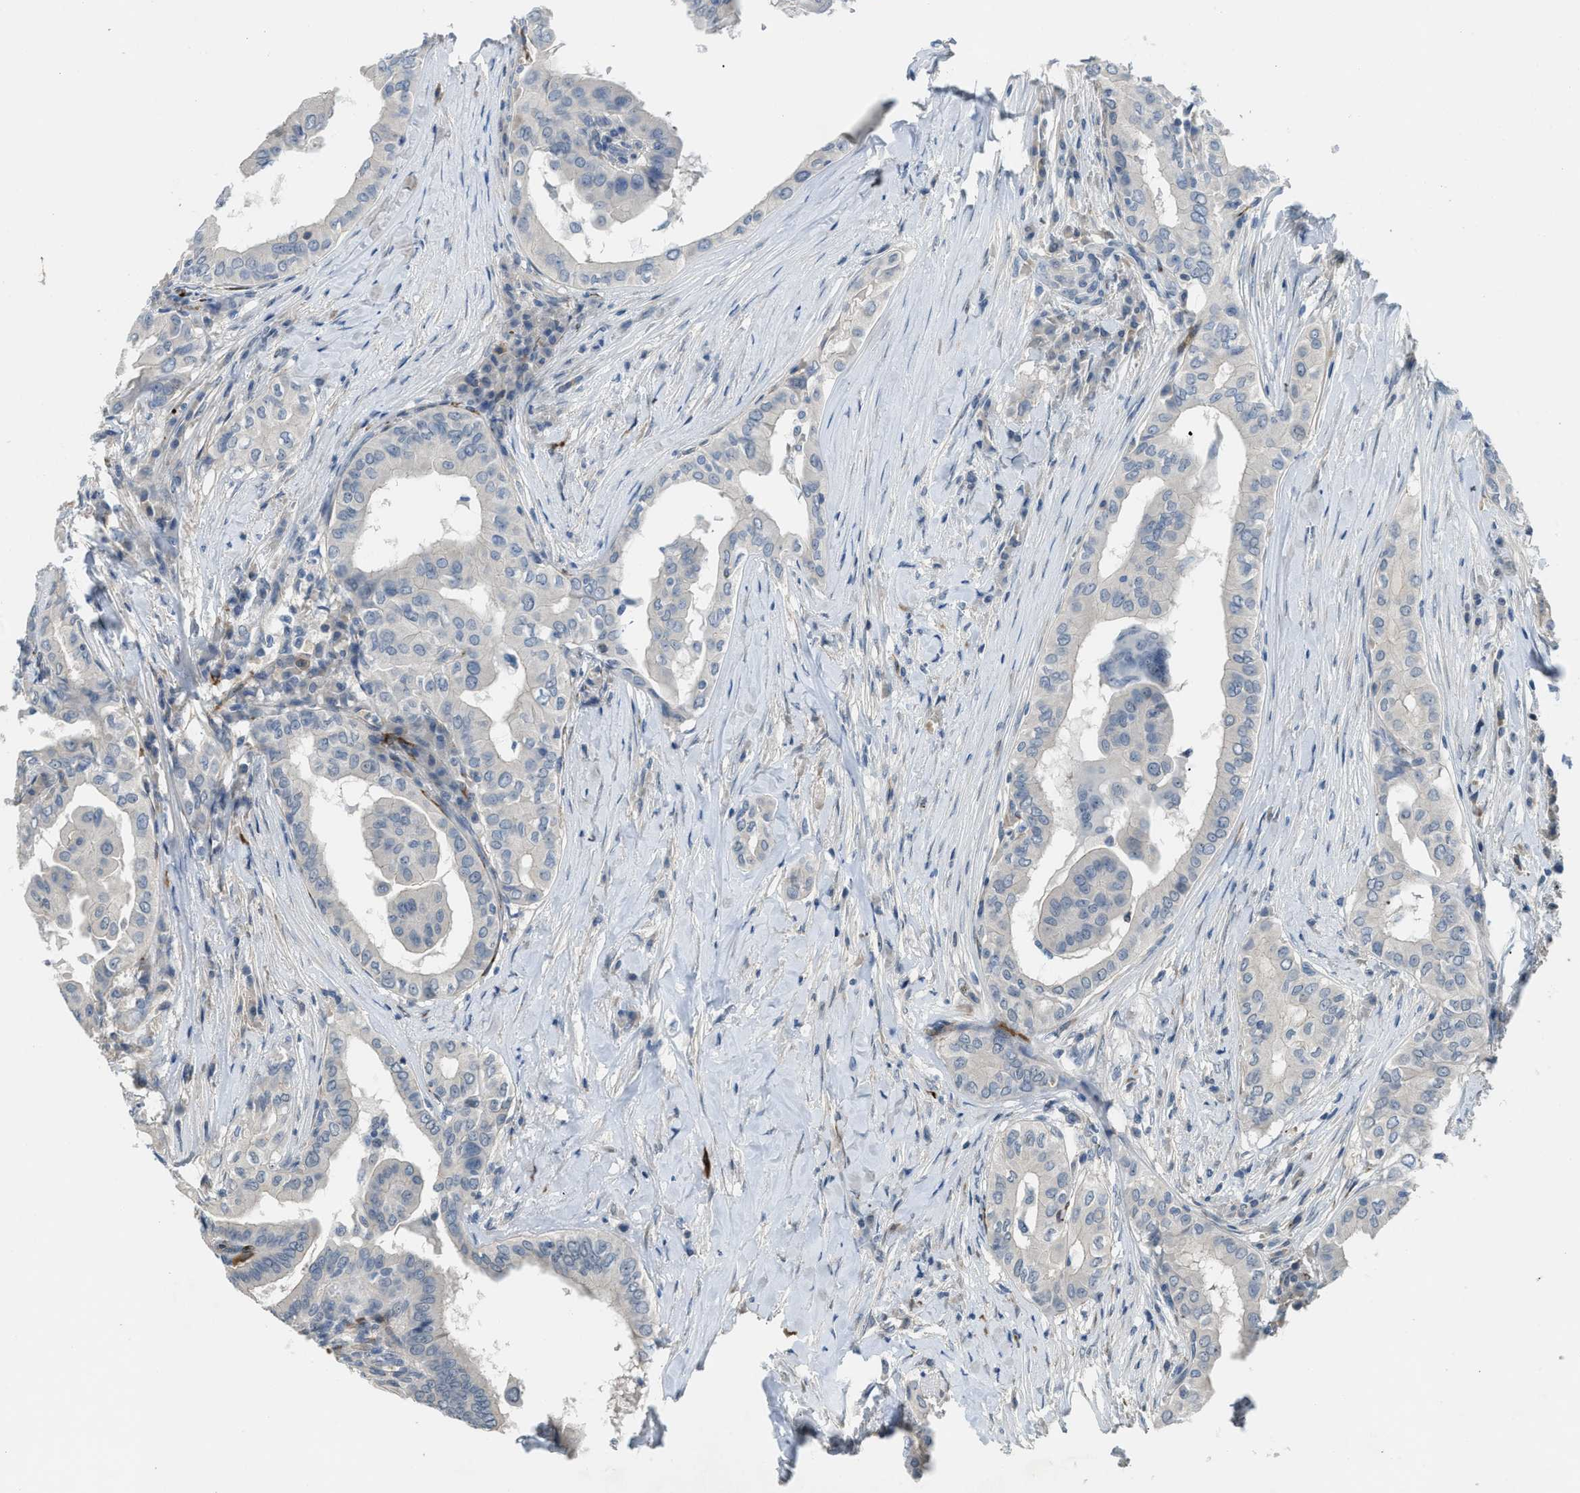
{"staining": {"intensity": "negative", "quantity": "none", "location": "none"}, "tissue": "thyroid cancer", "cell_type": "Tumor cells", "image_type": "cancer", "snomed": [{"axis": "morphology", "description": "Carcinoma, NOS"}, {"axis": "topography", "description": "Thyroid gland"}], "caption": "DAB (3,3'-diaminobenzidine) immunohistochemical staining of thyroid cancer reveals no significant staining in tumor cells.", "gene": "TMEM154", "patient": {"sex": "male", "age": 76}}